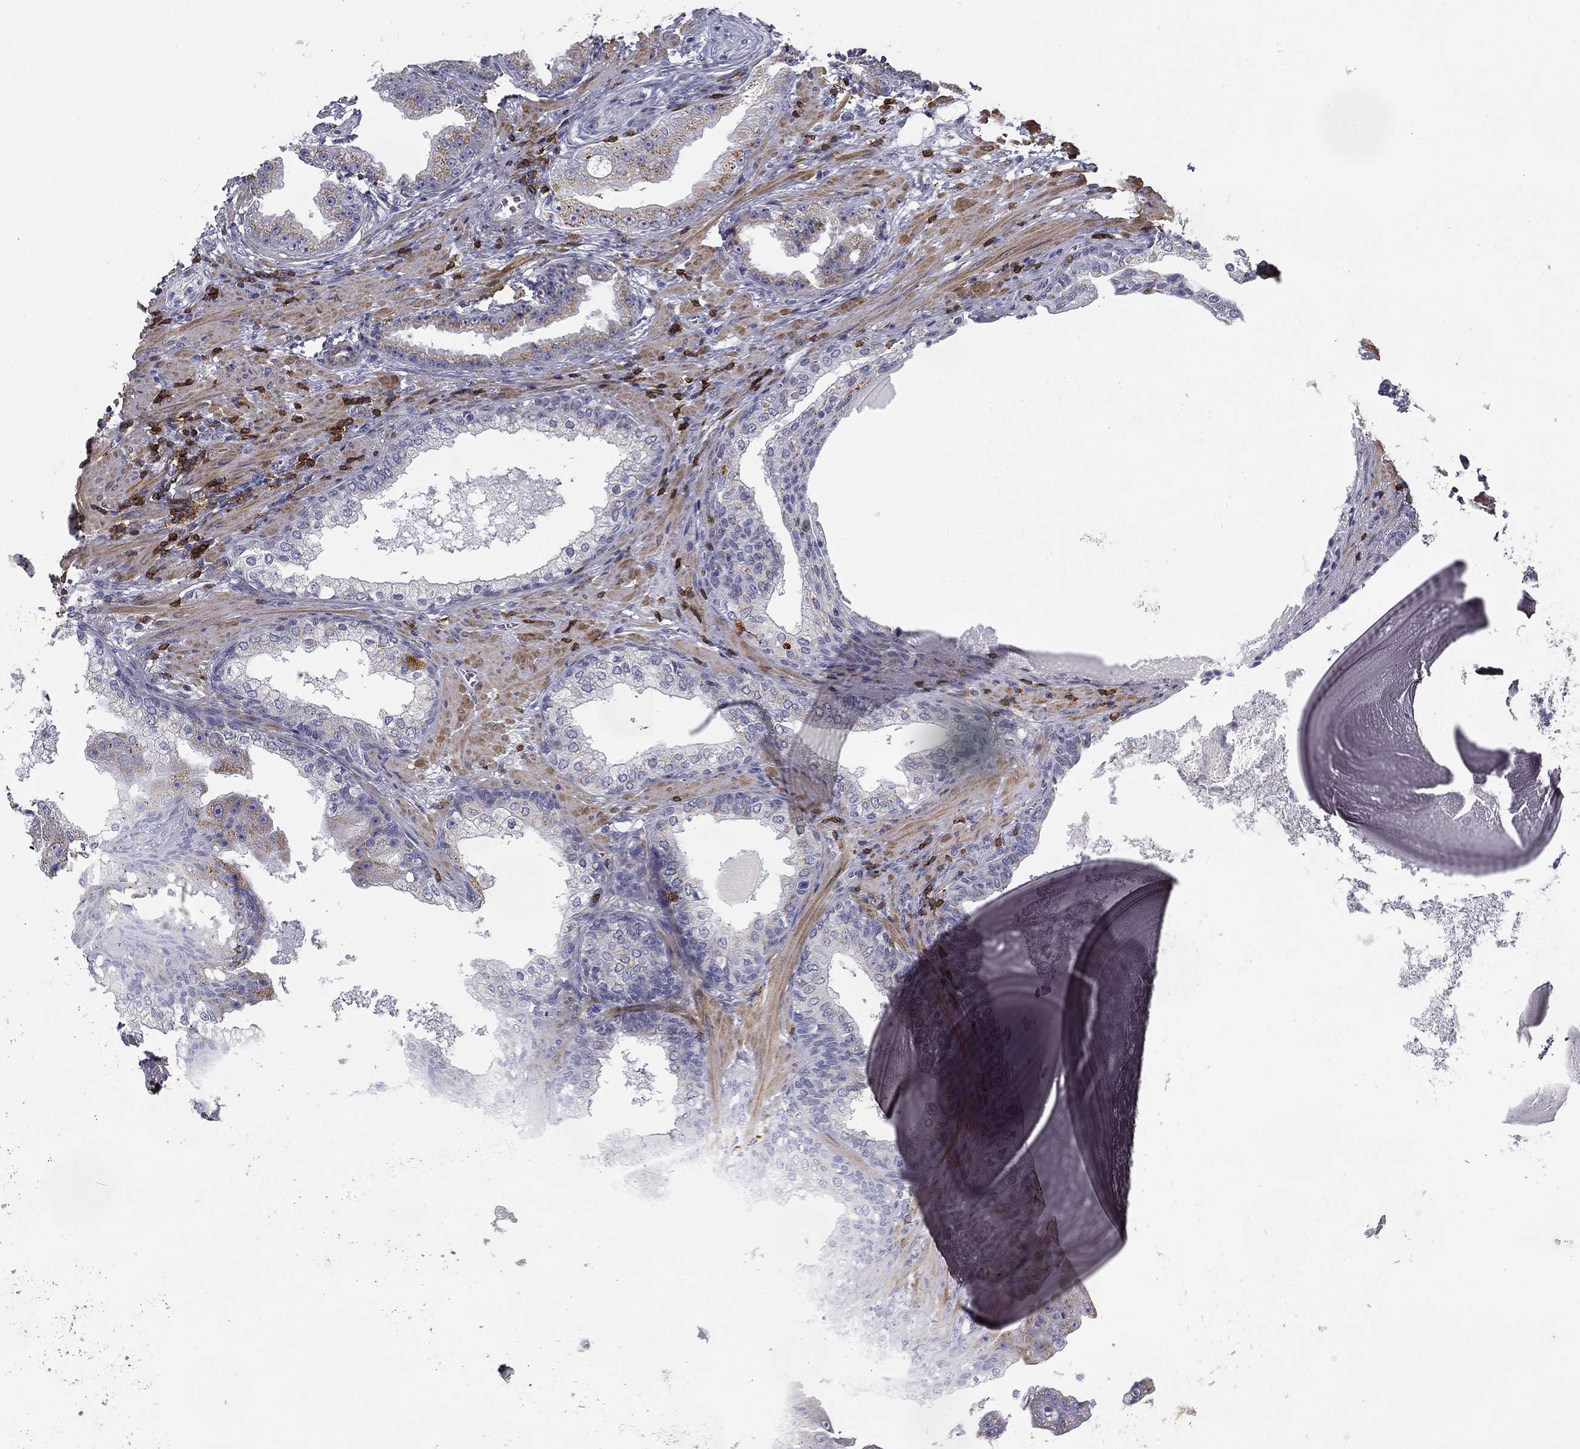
{"staining": {"intensity": "weak", "quantity": "25%-75%", "location": "cytoplasmic/membranous"}, "tissue": "prostate cancer", "cell_type": "Tumor cells", "image_type": "cancer", "snomed": [{"axis": "morphology", "description": "Adenocarcinoma, Low grade"}, {"axis": "topography", "description": "Prostate"}], "caption": "Immunohistochemical staining of human prostate cancer exhibits low levels of weak cytoplasmic/membranous protein expression in about 25%-75% of tumor cells.", "gene": "TRAT1", "patient": {"sex": "male", "age": 62}}